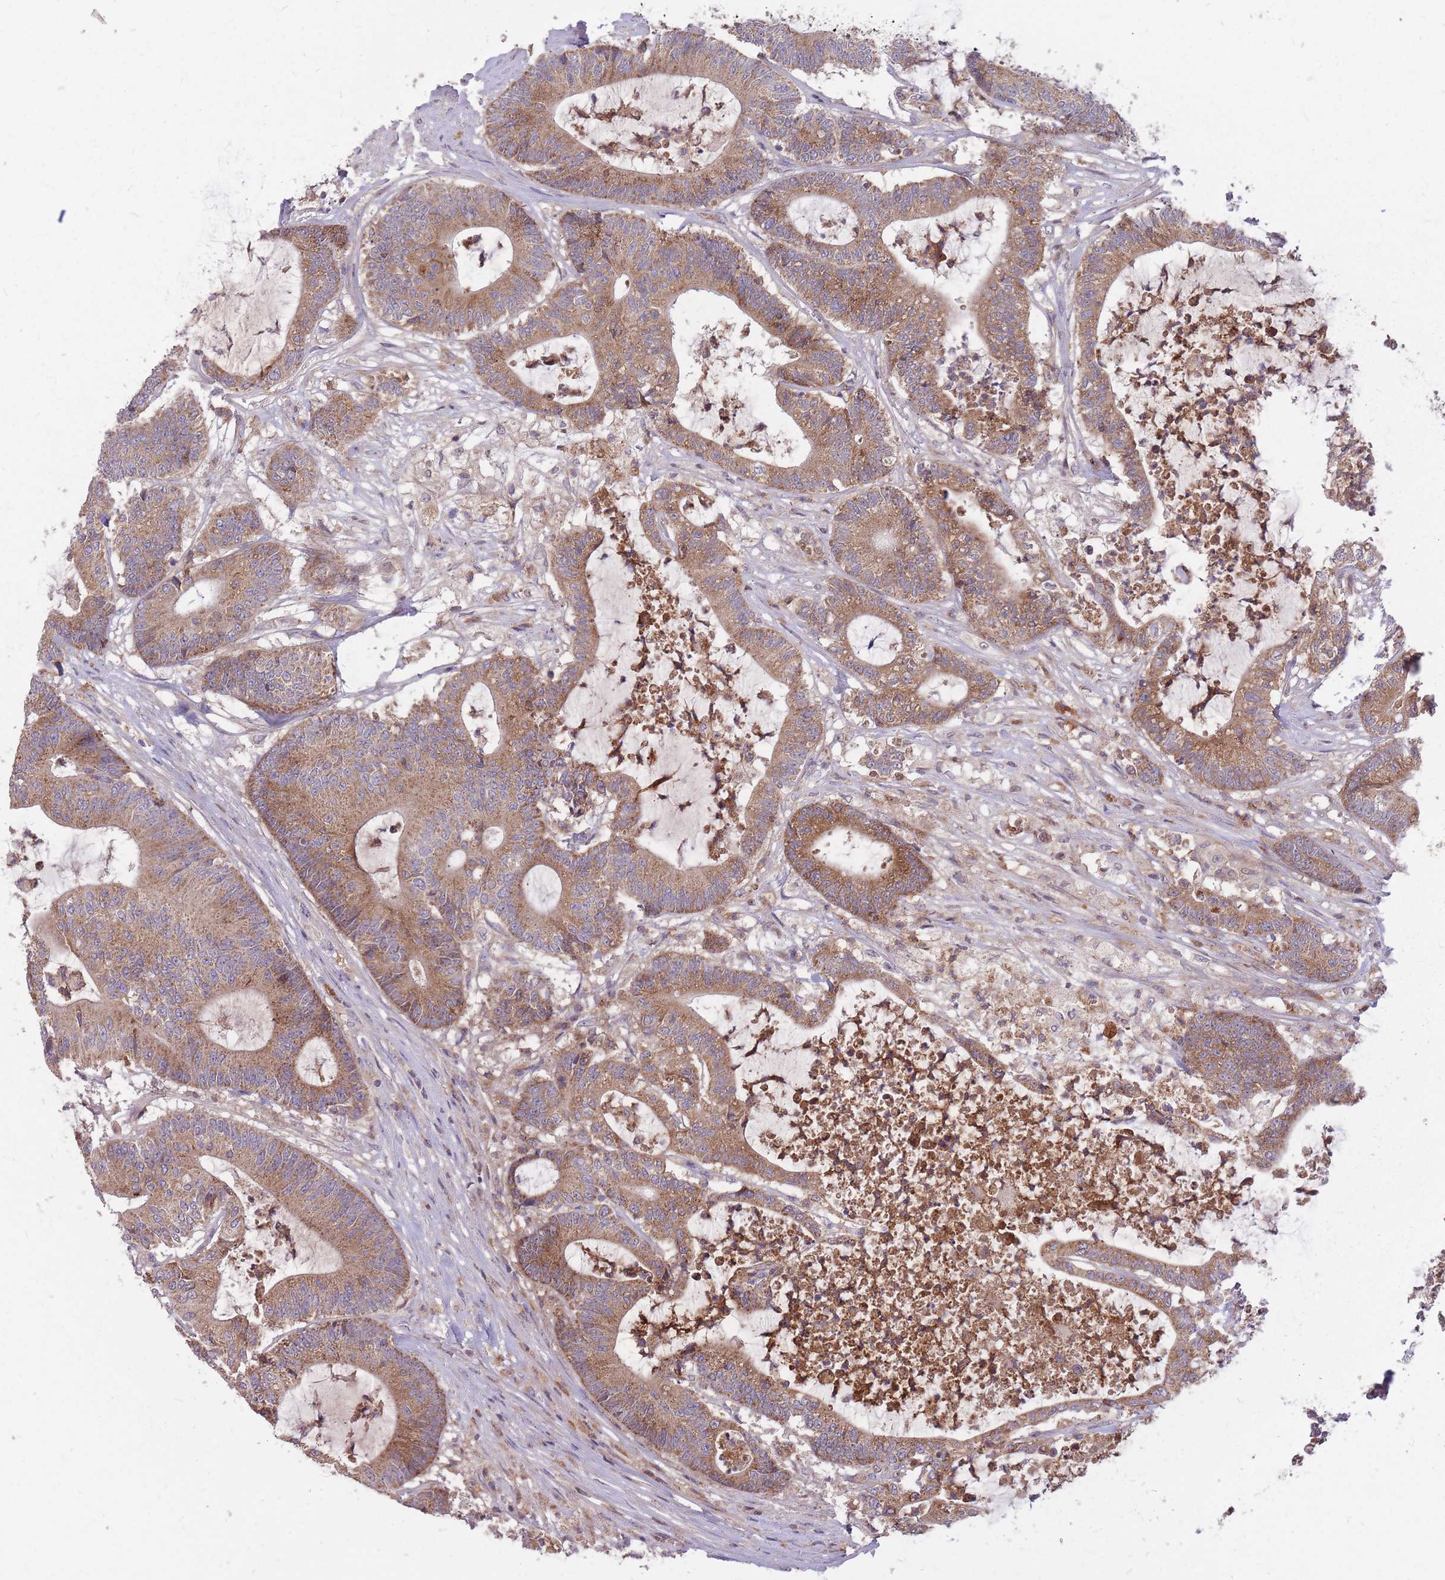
{"staining": {"intensity": "moderate", "quantity": ">75%", "location": "cytoplasmic/membranous"}, "tissue": "colorectal cancer", "cell_type": "Tumor cells", "image_type": "cancer", "snomed": [{"axis": "morphology", "description": "Adenocarcinoma, NOS"}, {"axis": "topography", "description": "Colon"}], "caption": "Colorectal cancer (adenocarcinoma) stained with IHC shows moderate cytoplasmic/membranous positivity in approximately >75% of tumor cells.", "gene": "IGF2BP2", "patient": {"sex": "female", "age": 84}}